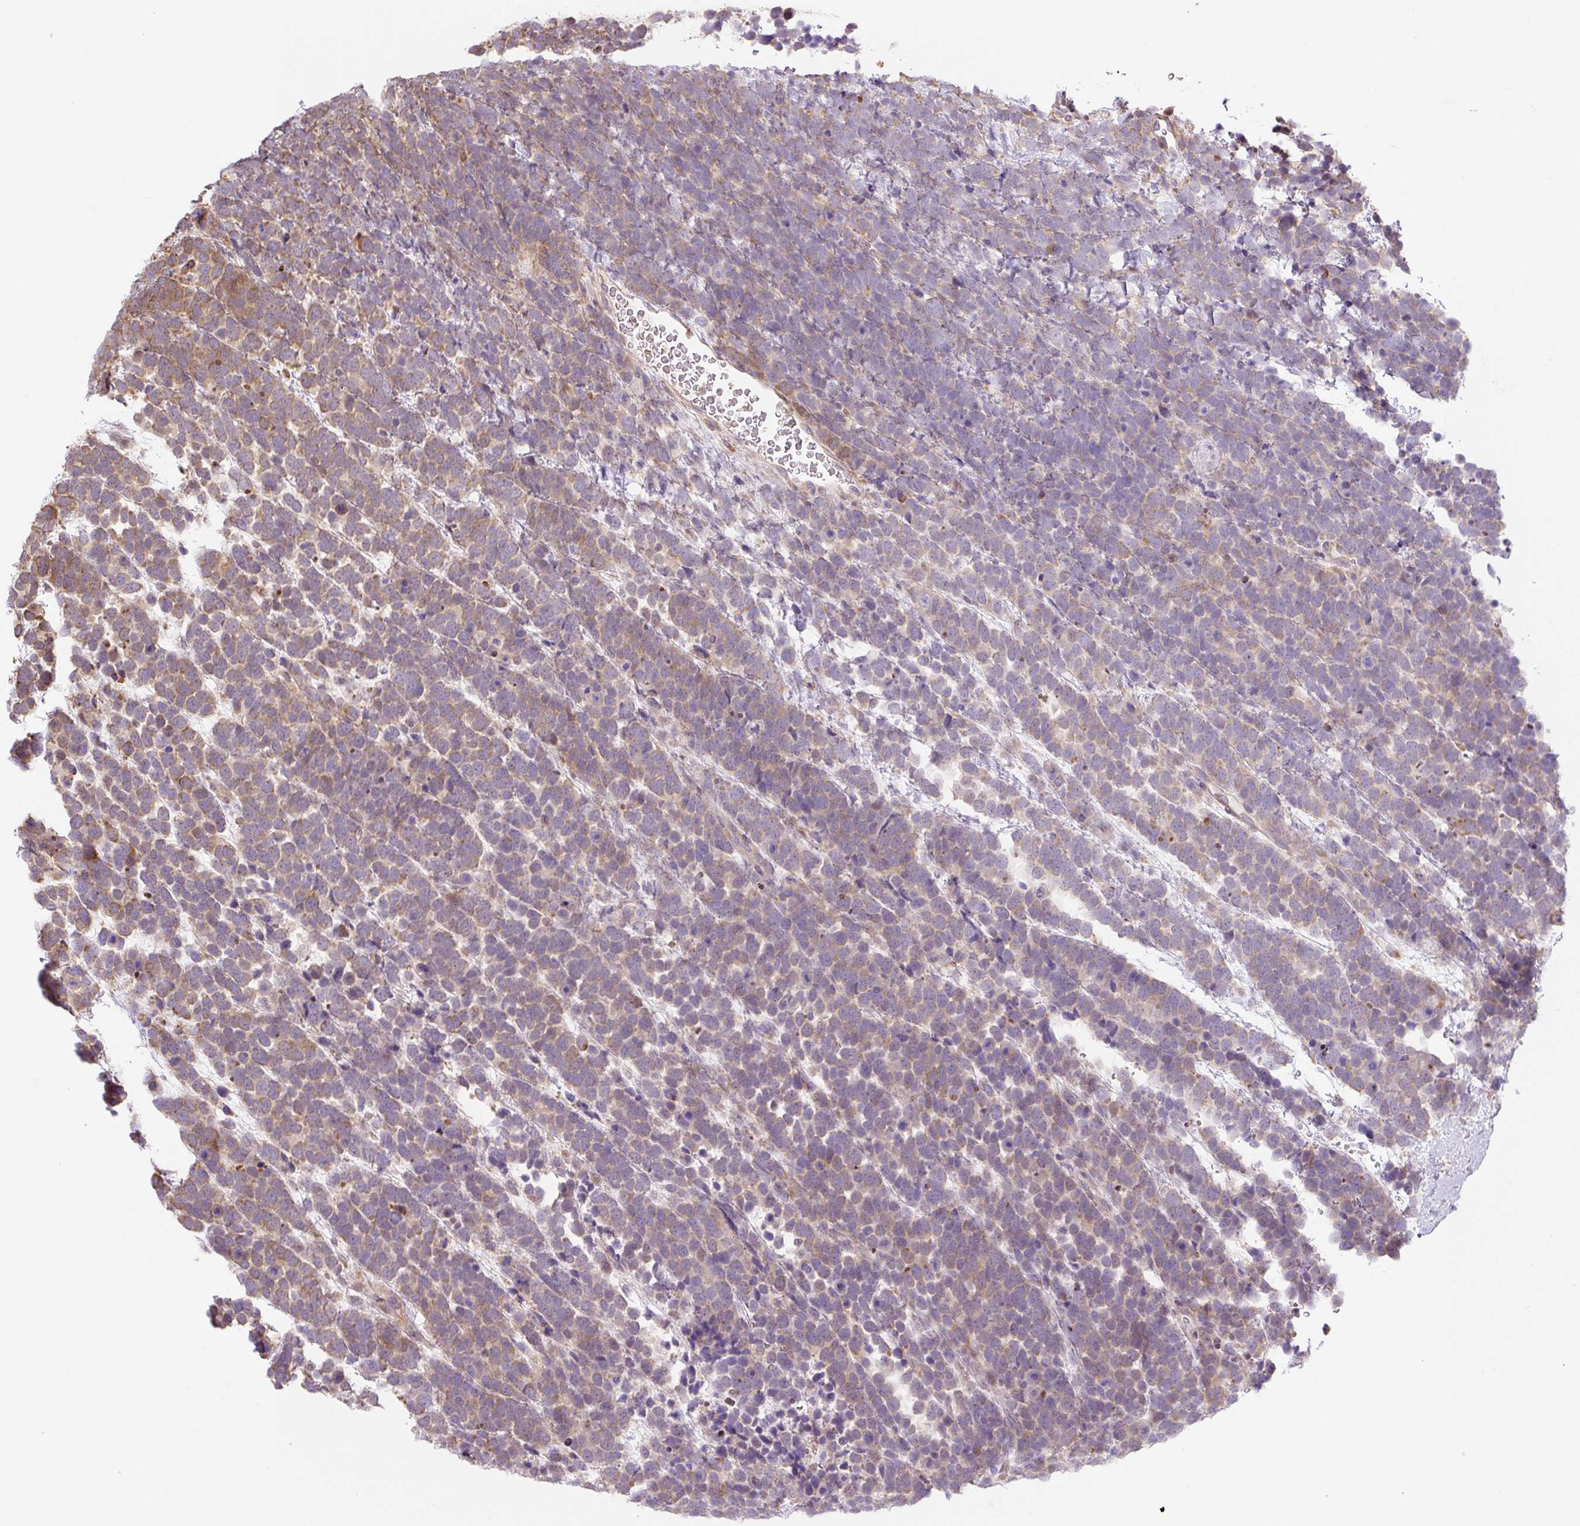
{"staining": {"intensity": "weak", "quantity": "<25%", "location": "cytoplasmic/membranous"}, "tissue": "urothelial cancer", "cell_type": "Tumor cells", "image_type": "cancer", "snomed": [{"axis": "morphology", "description": "Urothelial carcinoma, High grade"}, {"axis": "topography", "description": "Urinary bladder"}], "caption": "IHC micrograph of human urothelial cancer stained for a protein (brown), which demonstrates no staining in tumor cells.", "gene": "RASA1", "patient": {"sex": "female", "age": 82}}